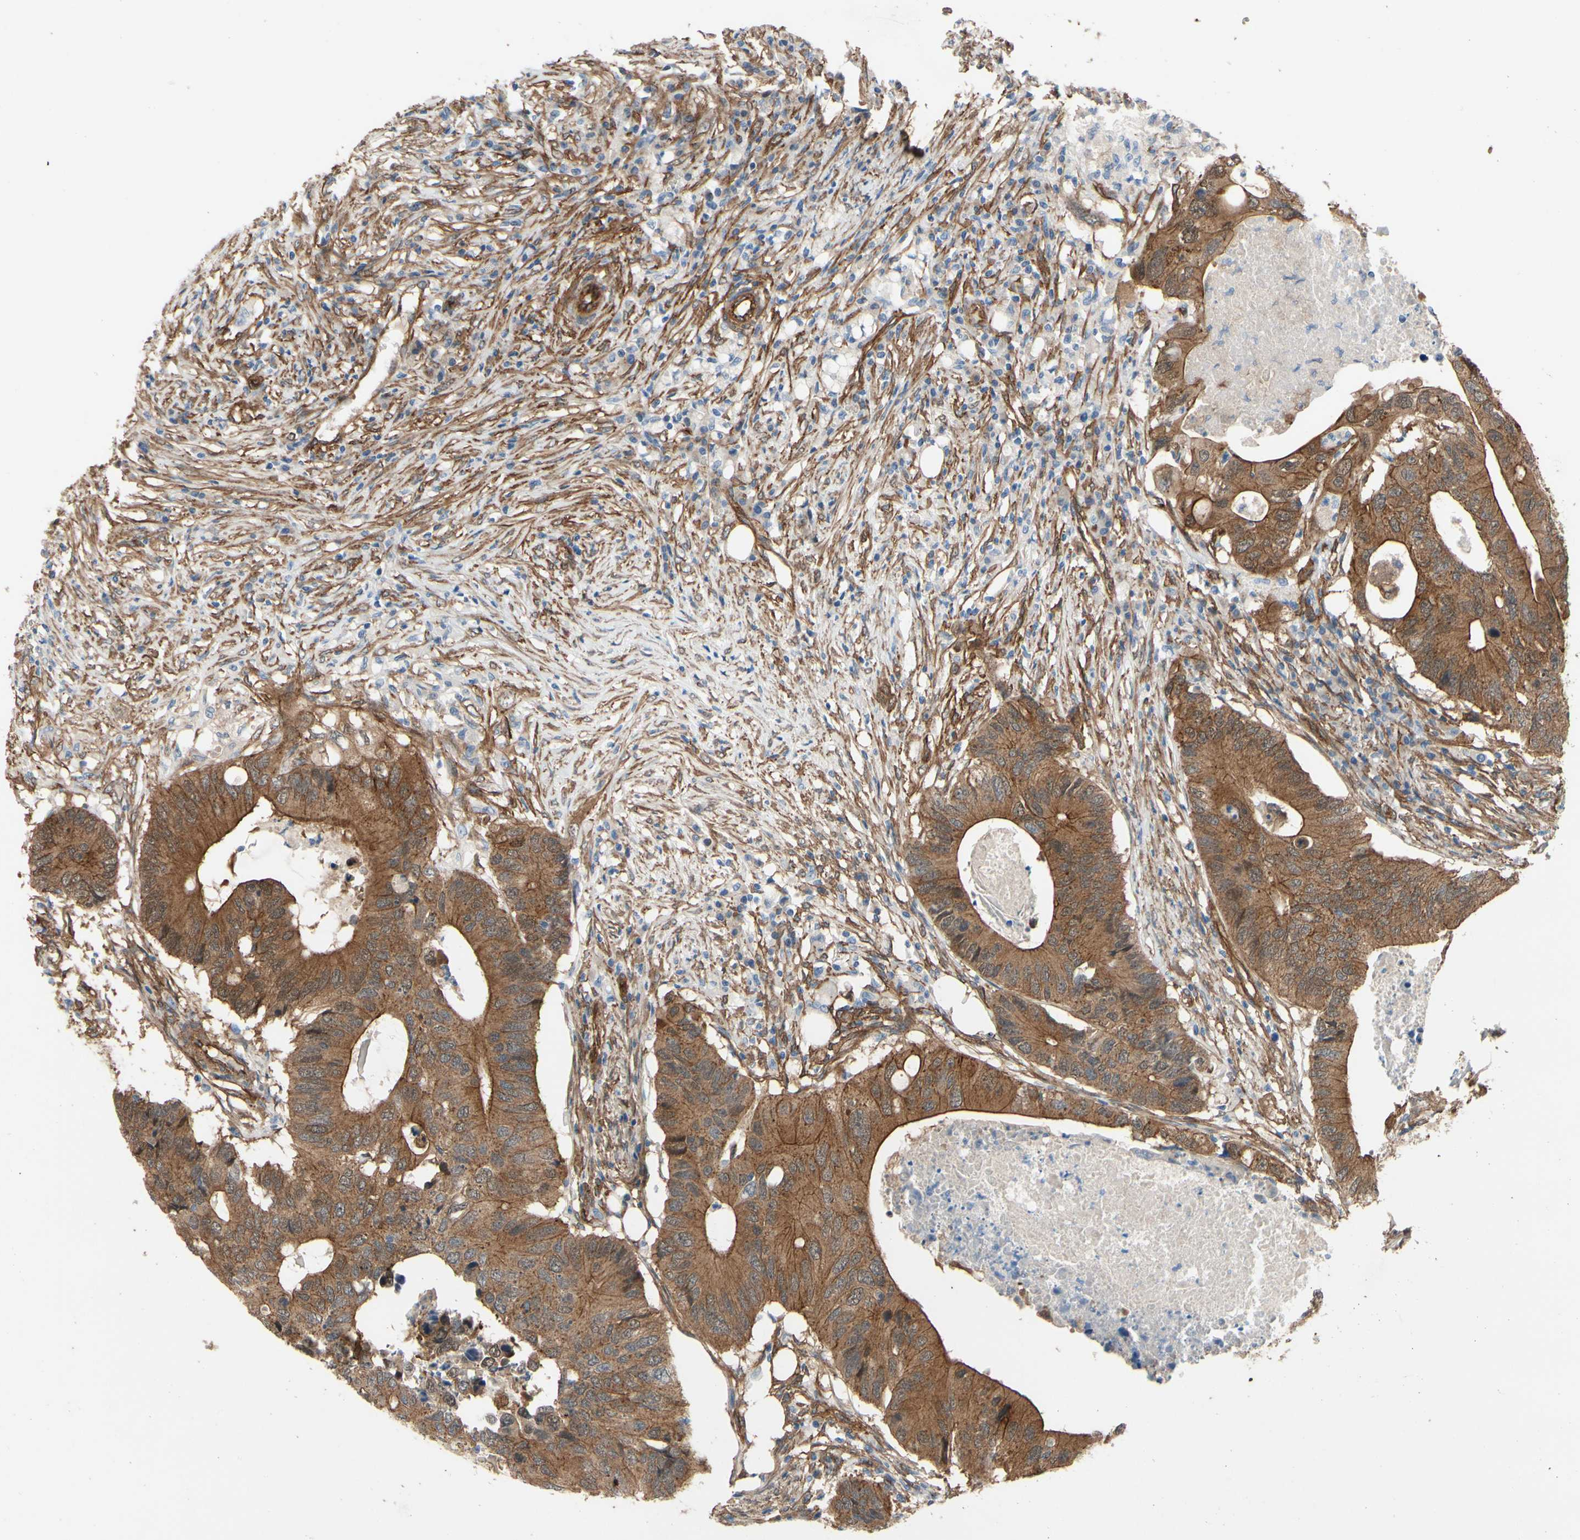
{"staining": {"intensity": "moderate", "quantity": ">75%", "location": "cytoplasmic/membranous"}, "tissue": "colorectal cancer", "cell_type": "Tumor cells", "image_type": "cancer", "snomed": [{"axis": "morphology", "description": "Adenocarcinoma, NOS"}, {"axis": "topography", "description": "Colon"}], "caption": "Colorectal cancer (adenocarcinoma) was stained to show a protein in brown. There is medium levels of moderate cytoplasmic/membranous staining in approximately >75% of tumor cells.", "gene": "CTTNBP2", "patient": {"sex": "male", "age": 71}}